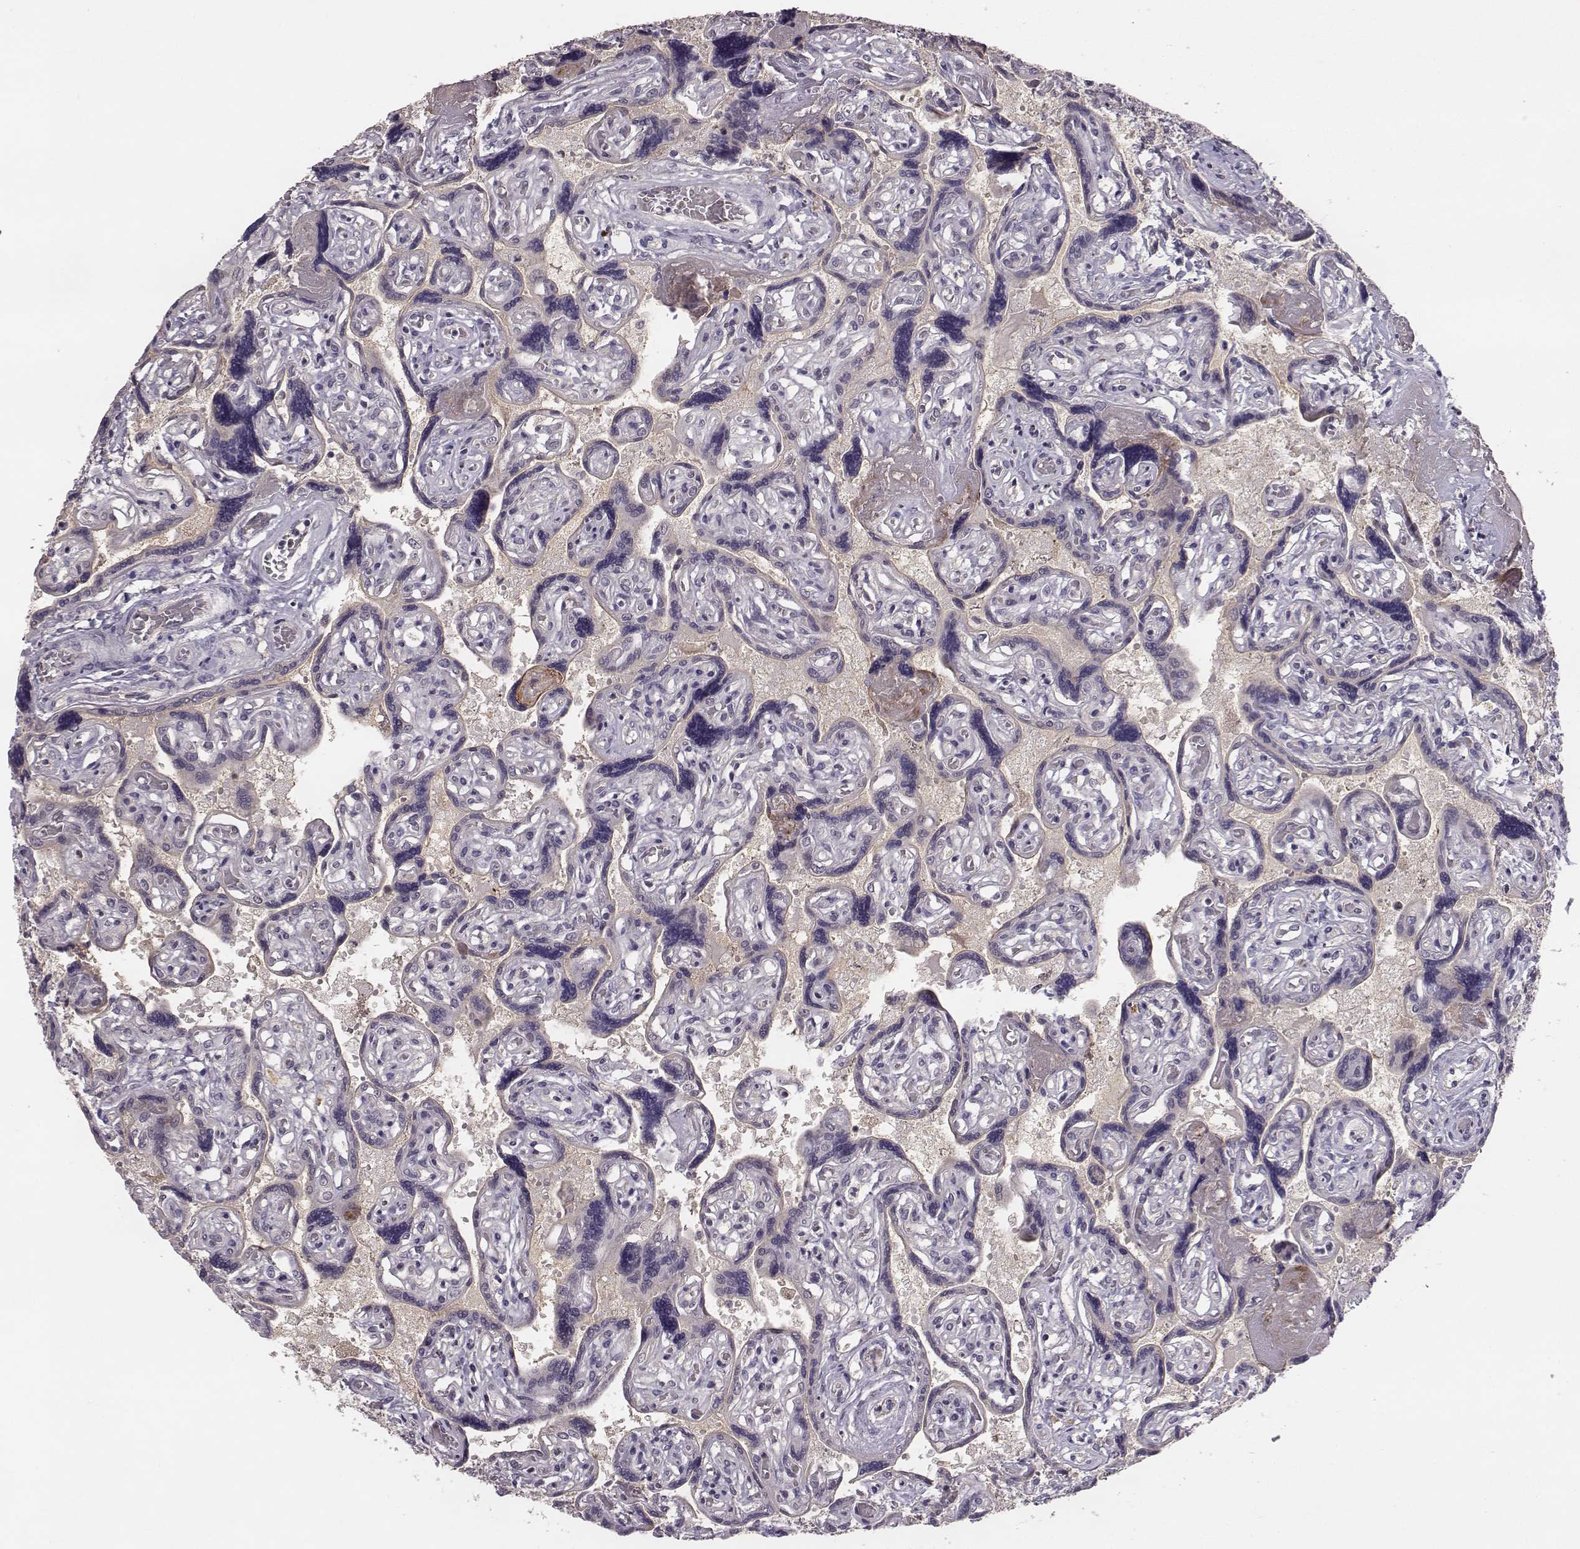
{"staining": {"intensity": "negative", "quantity": "none", "location": "none"}, "tissue": "placenta", "cell_type": "Decidual cells", "image_type": "normal", "snomed": [{"axis": "morphology", "description": "Normal tissue, NOS"}, {"axis": "topography", "description": "Placenta"}], "caption": "DAB immunohistochemical staining of unremarkable placenta demonstrates no significant positivity in decidual cells. (DAB immunohistochemistry (IHC), high magnification).", "gene": "YJEFN3", "patient": {"sex": "female", "age": 32}}